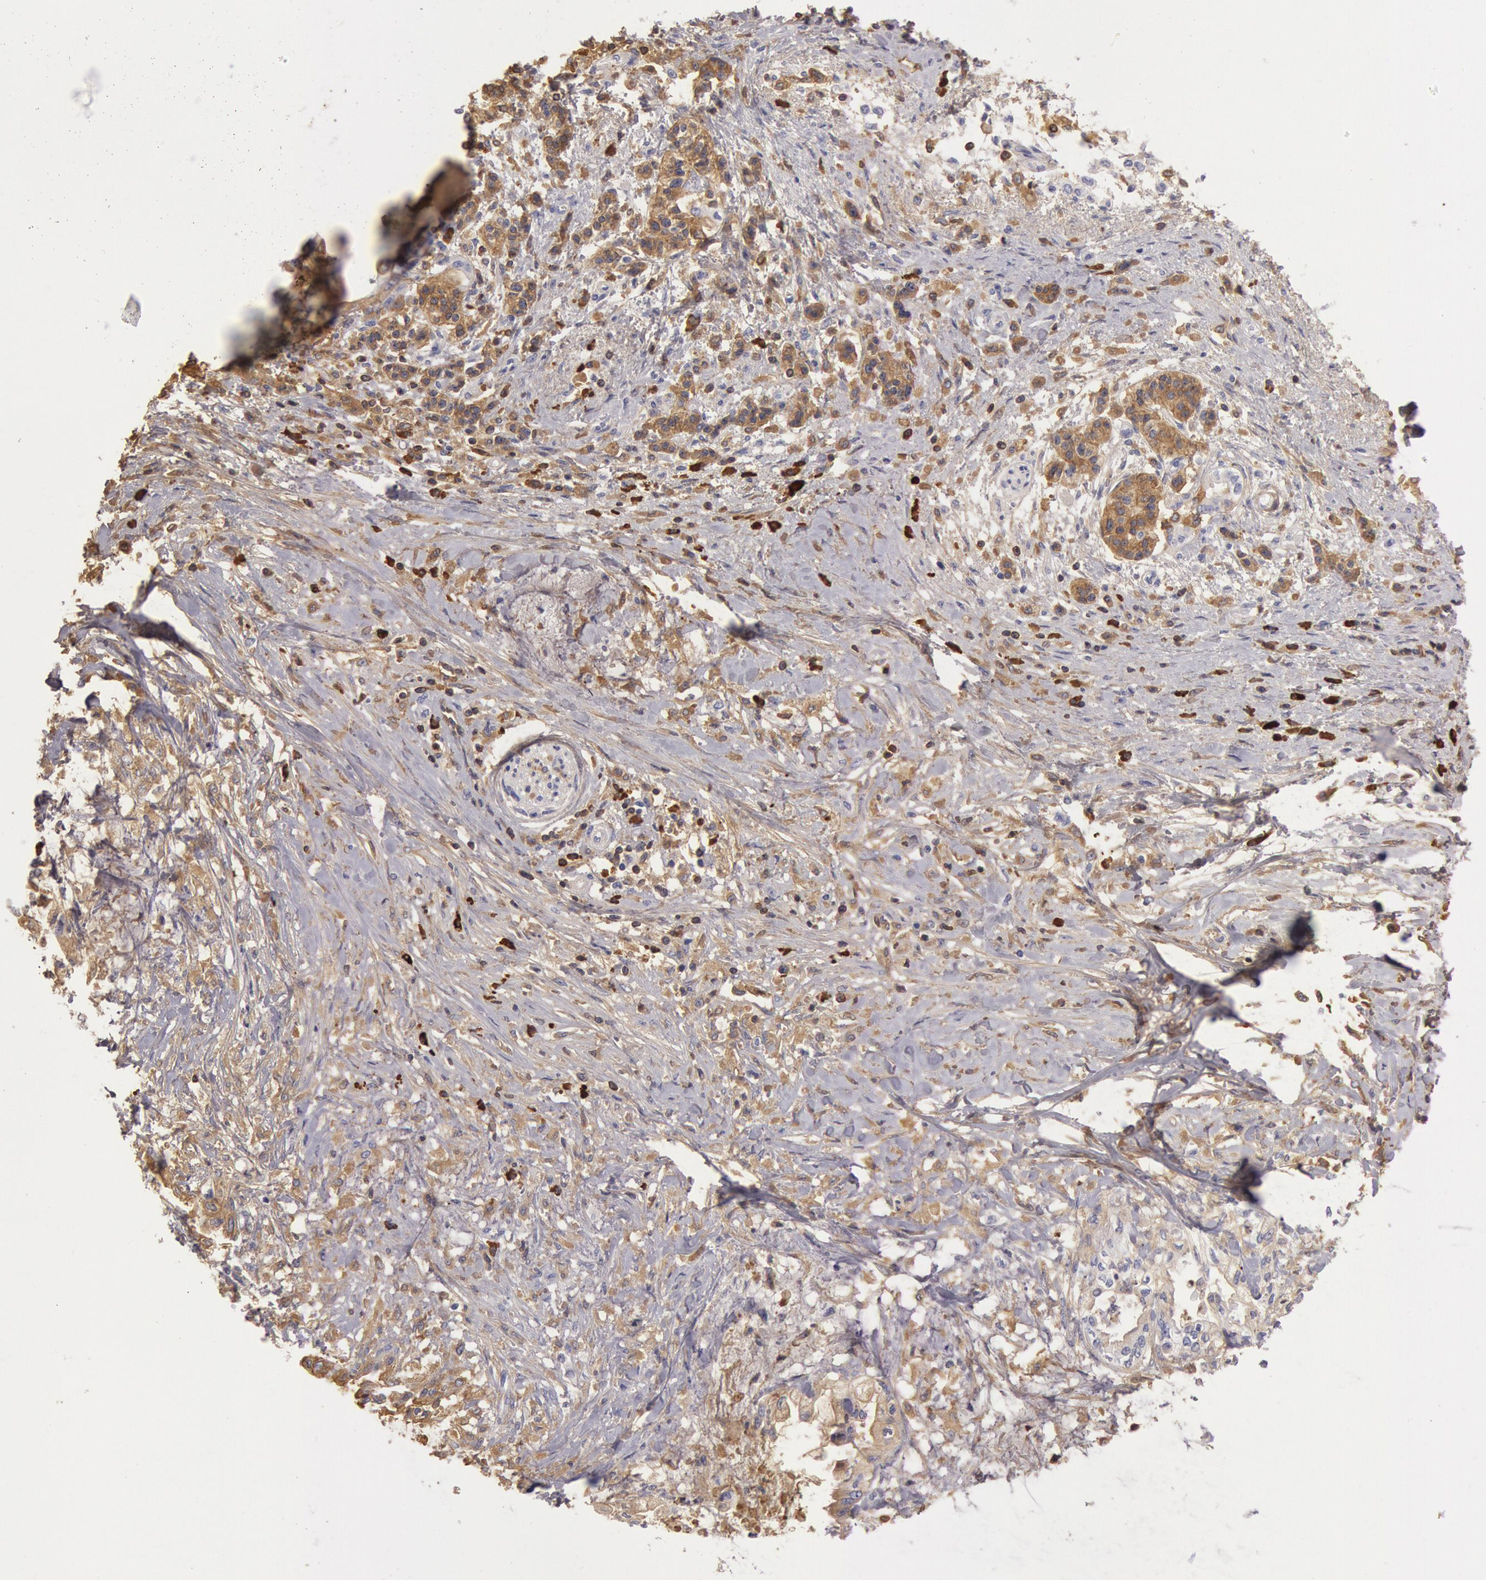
{"staining": {"intensity": "moderate", "quantity": ">75%", "location": "cytoplasmic/membranous"}, "tissue": "pancreatic cancer", "cell_type": "Tumor cells", "image_type": "cancer", "snomed": [{"axis": "morphology", "description": "Adenocarcinoma, NOS"}, {"axis": "topography", "description": "Pancreas"}], "caption": "Protein expression analysis of human pancreatic cancer (adenocarcinoma) reveals moderate cytoplasmic/membranous expression in approximately >75% of tumor cells.", "gene": "IGHG1", "patient": {"sex": "female", "age": 64}}